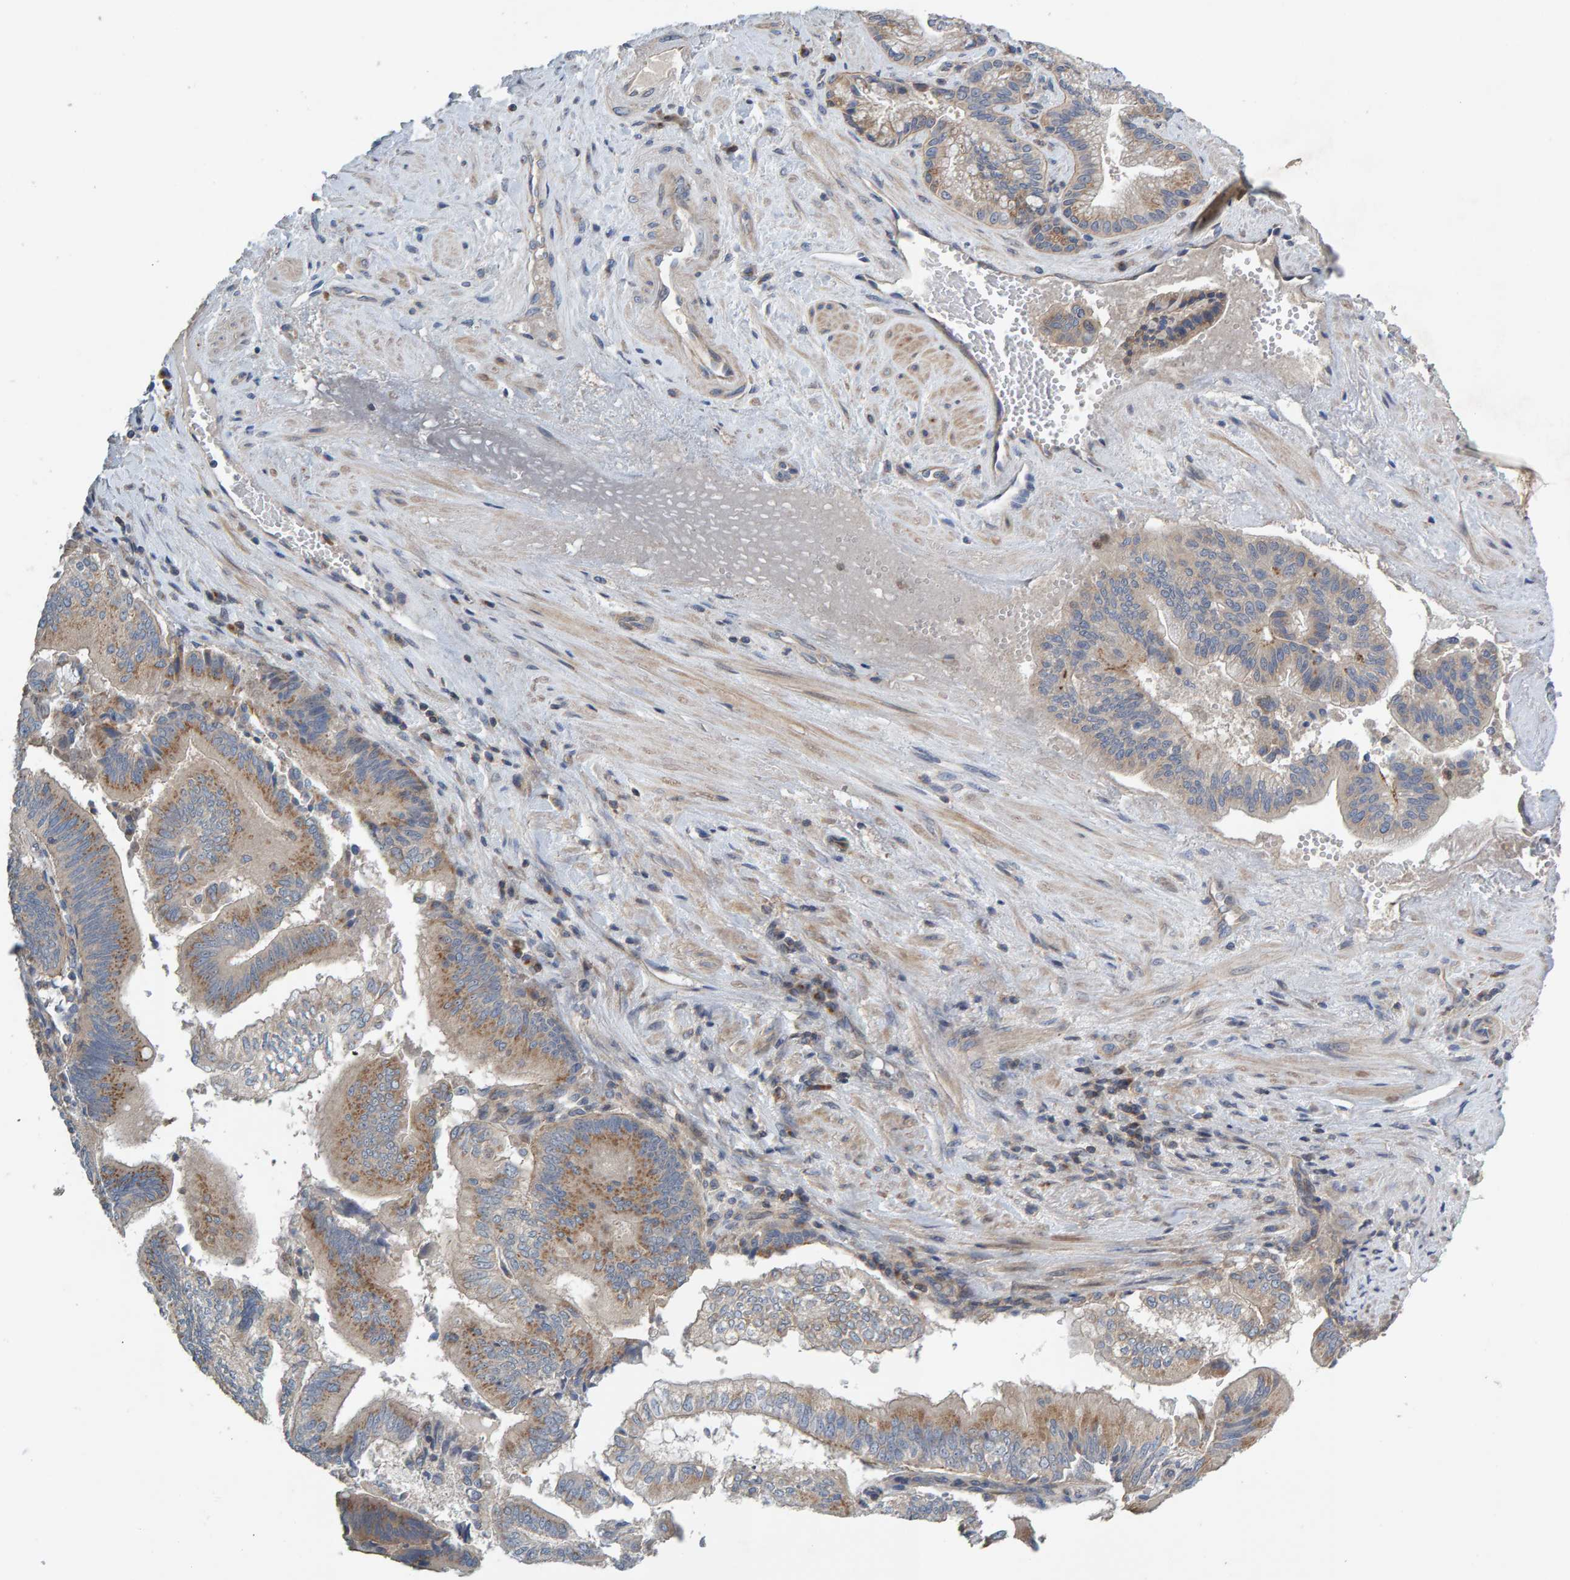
{"staining": {"intensity": "weak", "quantity": ">75%", "location": "cytoplasmic/membranous"}, "tissue": "pancreatic cancer", "cell_type": "Tumor cells", "image_type": "cancer", "snomed": [{"axis": "morphology", "description": "Adenocarcinoma, NOS"}, {"axis": "topography", "description": "Pancreas"}], "caption": "Pancreatic adenocarcinoma stained with DAB IHC displays low levels of weak cytoplasmic/membranous staining in approximately >75% of tumor cells.", "gene": "CCM2", "patient": {"sex": "male", "age": 82}}